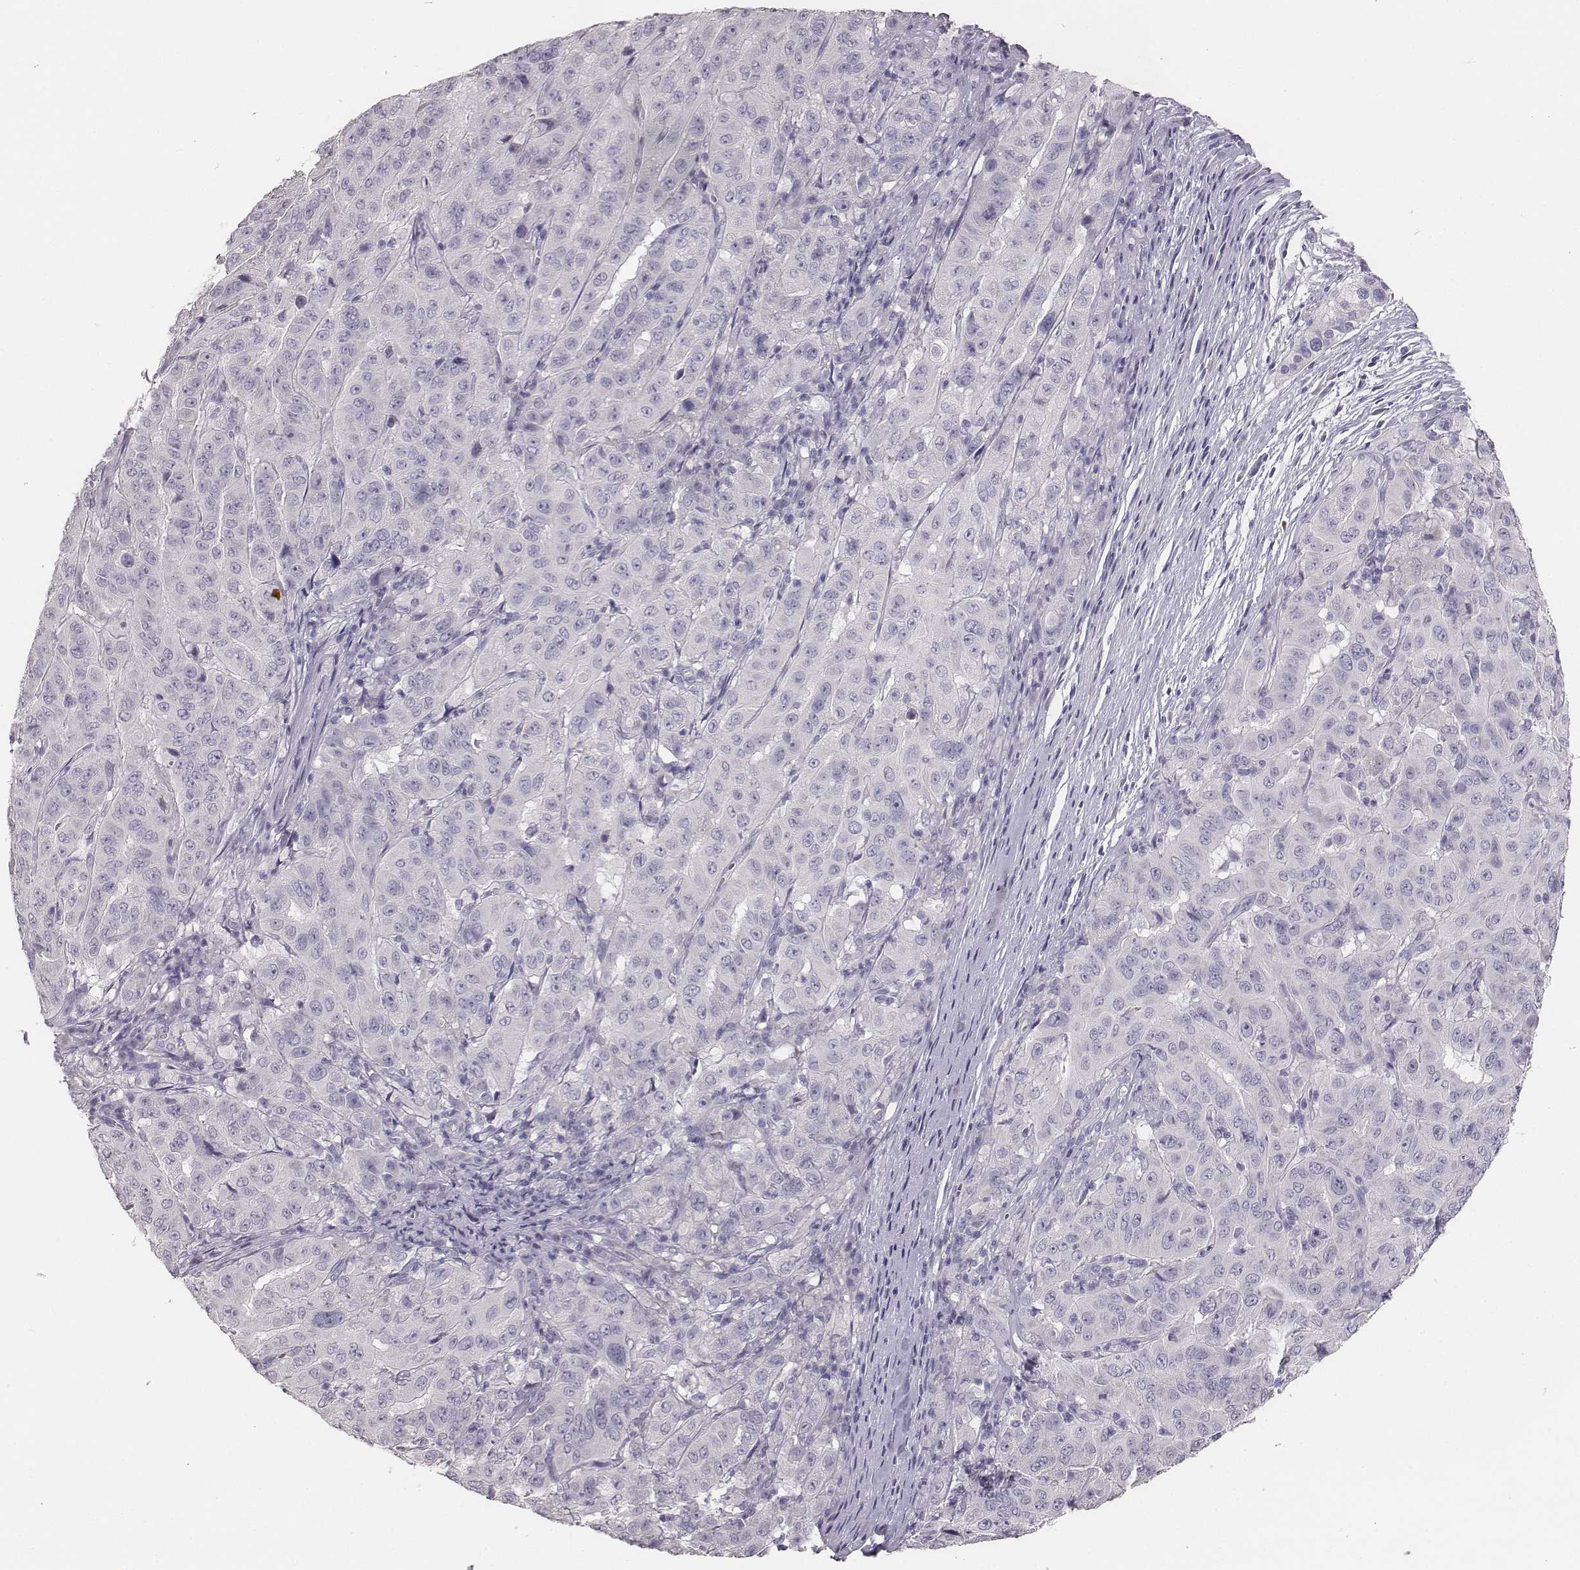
{"staining": {"intensity": "negative", "quantity": "none", "location": "none"}, "tissue": "pancreatic cancer", "cell_type": "Tumor cells", "image_type": "cancer", "snomed": [{"axis": "morphology", "description": "Adenocarcinoma, NOS"}, {"axis": "topography", "description": "Pancreas"}], "caption": "Pancreatic cancer (adenocarcinoma) was stained to show a protein in brown. There is no significant staining in tumor cells. (Stains: DAB IHC with hematoxylin counter stain, Microscopy: brightfield microscopy at high magnification).", "gene": "MYH6", "patient": {"sex": "male", "age": 63}}